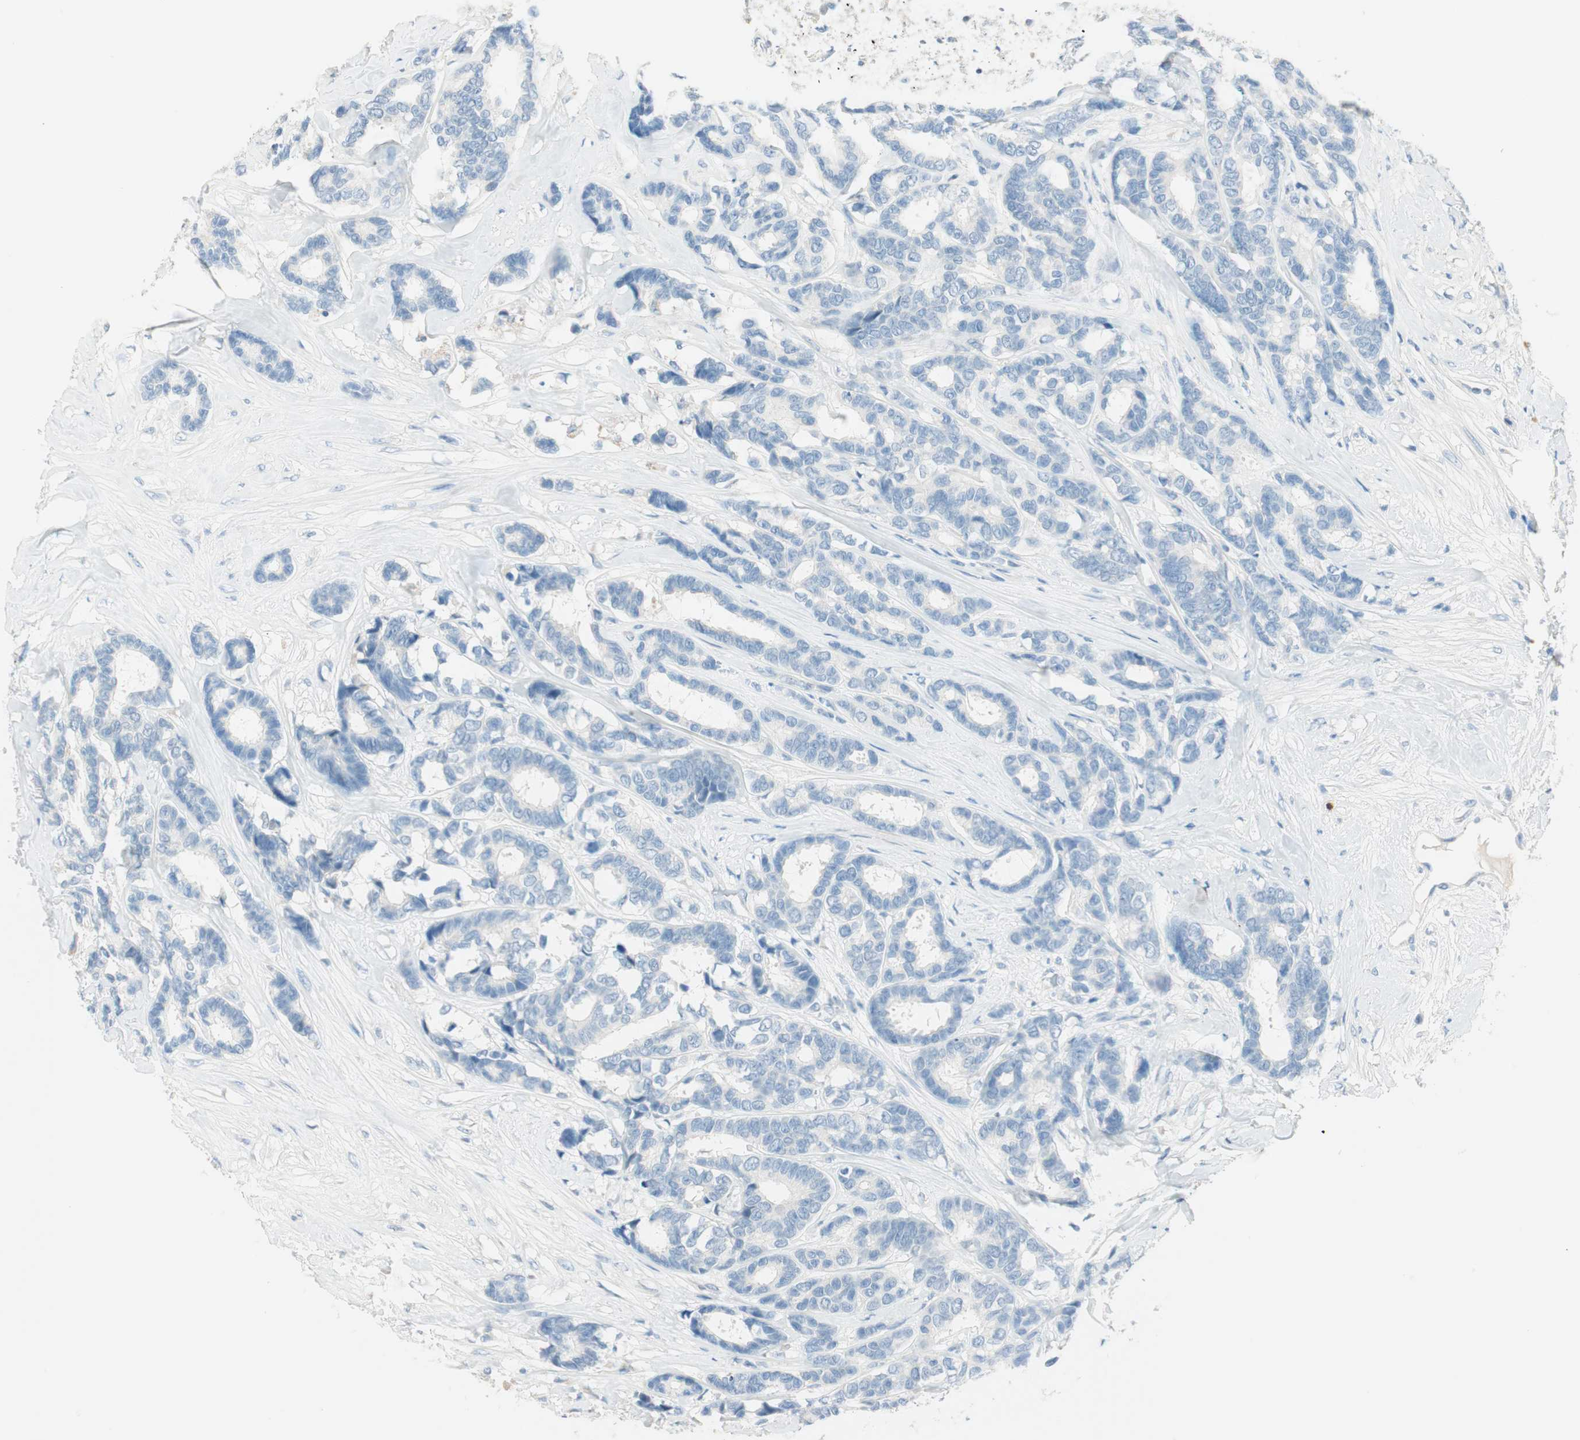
{"staining": {"intensity": "negative", "quantity": "none", "location": "none"}, "tissue": "breast cancer", "cell_type": "Tumor cells", "image_type": "cancer", "snomed": [{"axis": "morphology", "description": "Duct carcinoma"}, {"axis": "topography", "description": "Breast"}], "caption": "There is no significant expression in tumor cells of breast intraductal carcinoma.", "gene": "HPGD", "patient": {"sex": "female", "age": 87}}